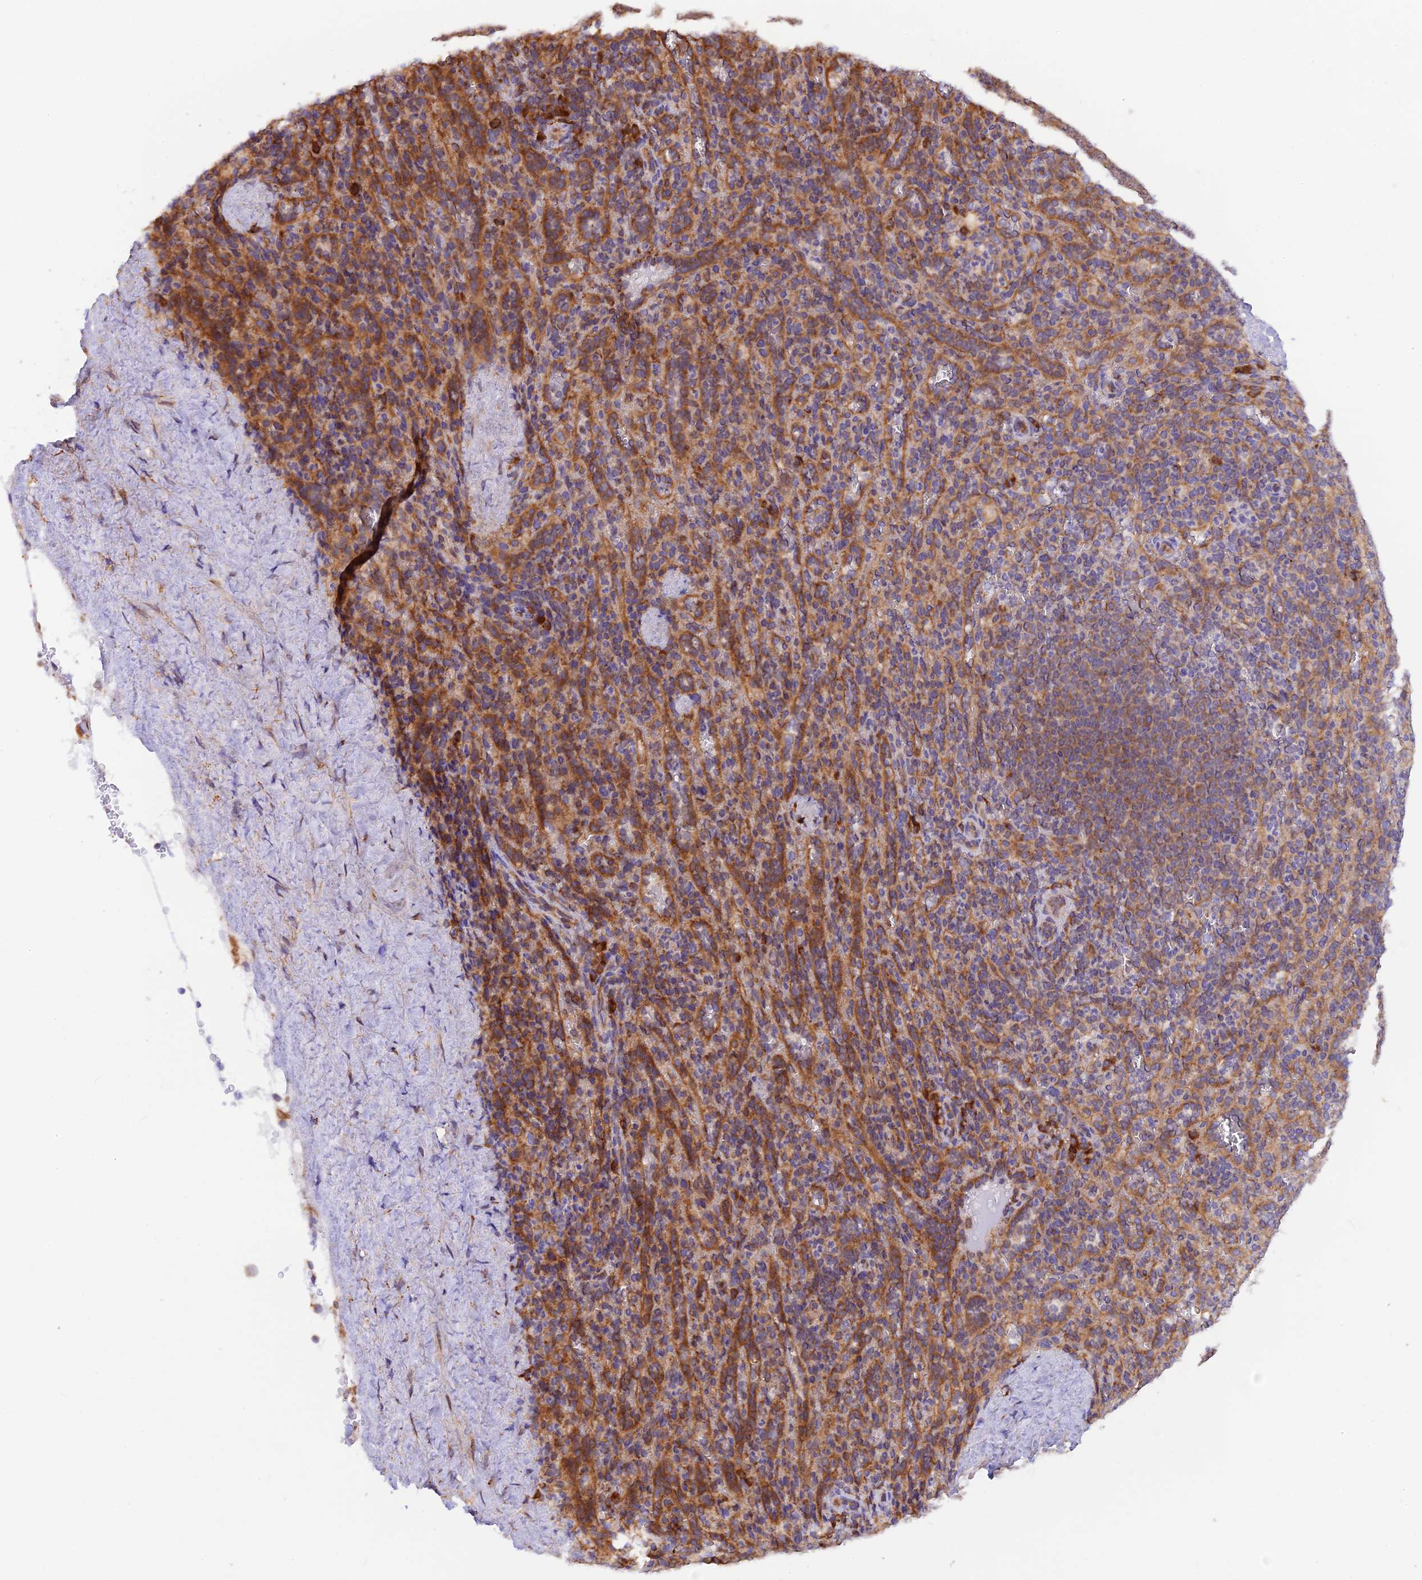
{"staining": {"intensity": "moderate", "quantity": "<25%", "location": "cytoplasmic/membranous"}, "tissue": "spleen", "cell_type": "Cells in red pulp", "image_type": "normal", "snomed": [{"axis": "morphology", "description": "Normal tissue, NOS"}, {"axis": "topography", "description": "Spleen"}], "caption": "Immunohistochemical staining of unremarkable human spleen reveals moderate cytoplasmic/membranous protein positivity in about <25% of cells in red pulp.", "gene": "RPL5", "patient": {"sex": "female", "age": 21}}